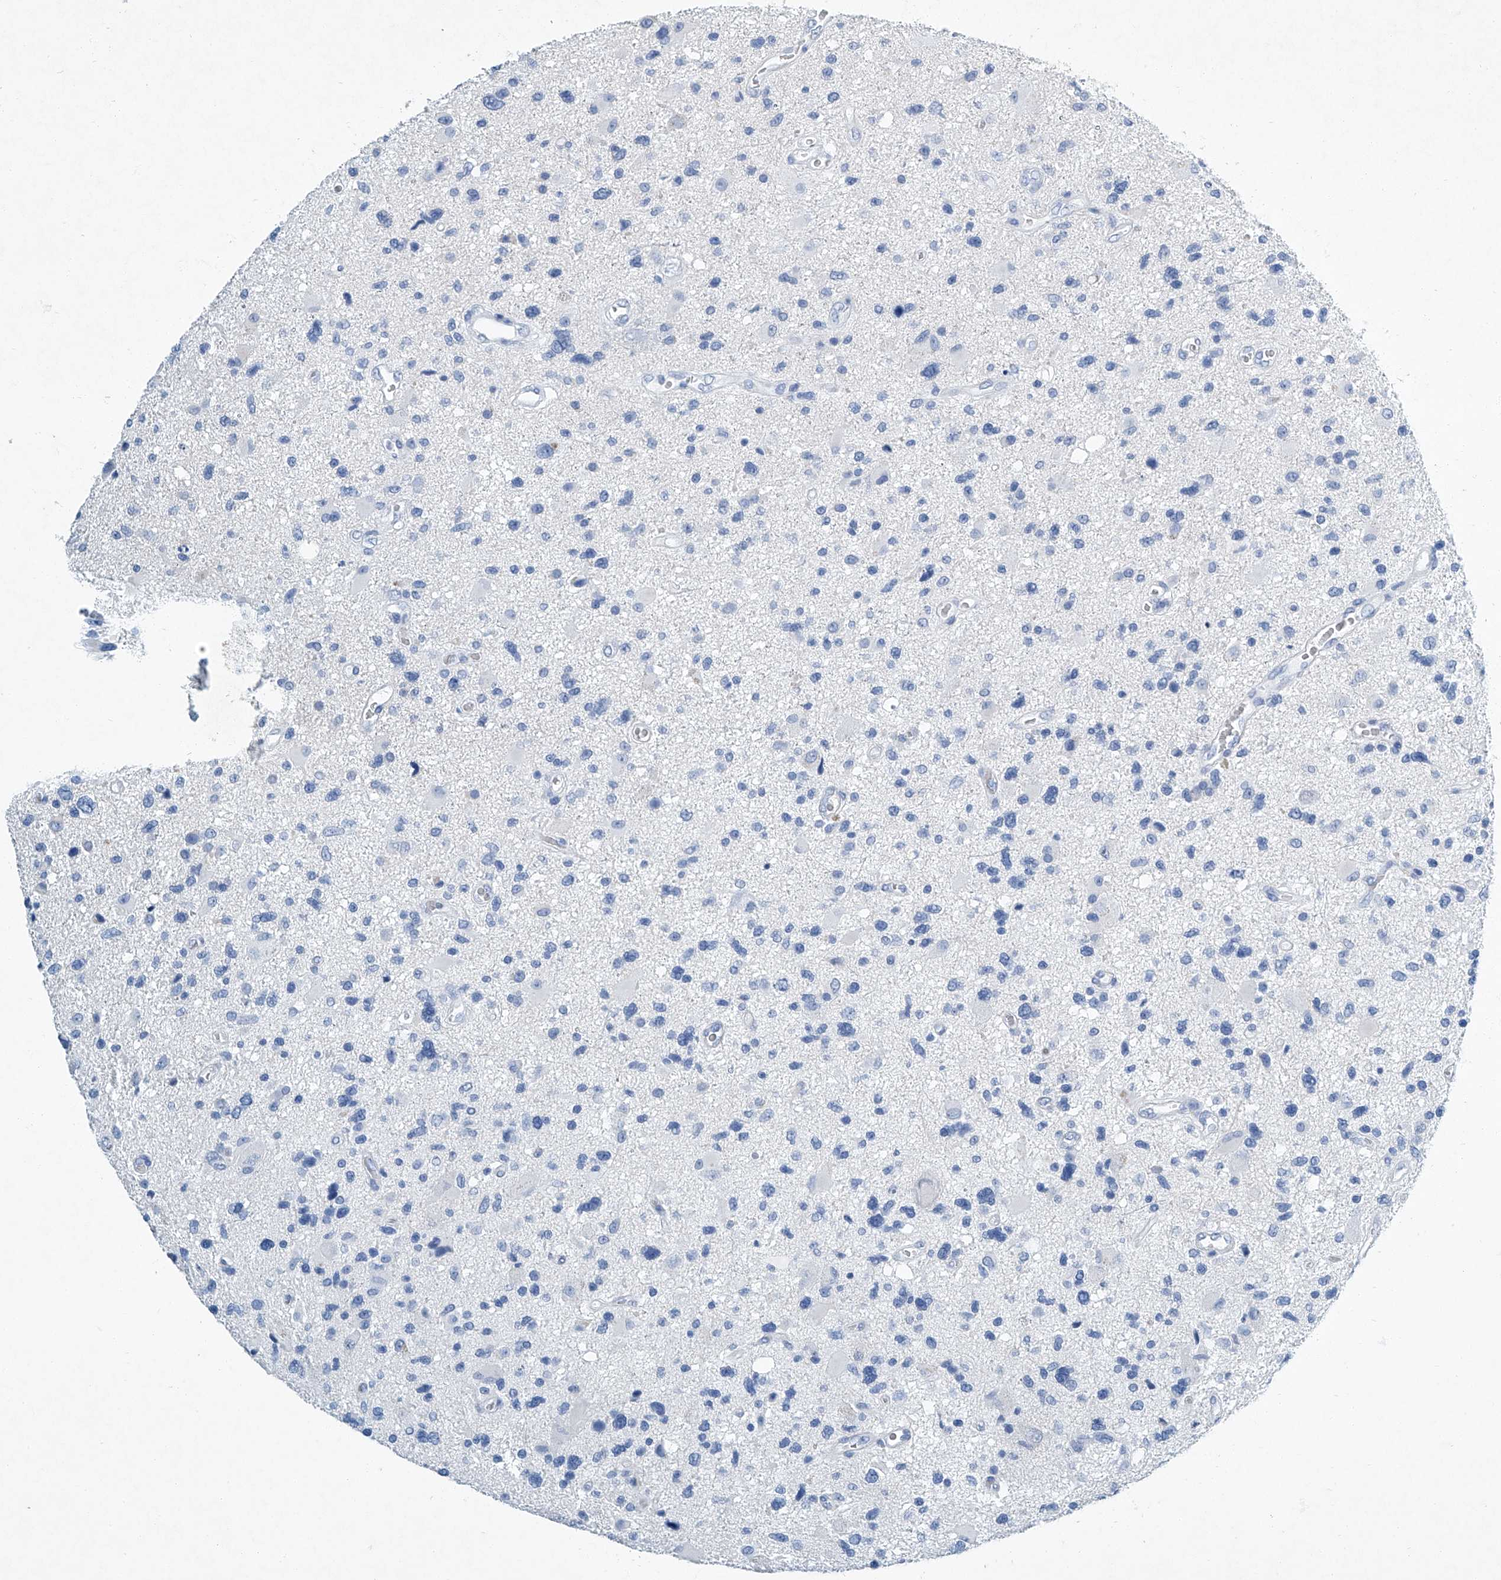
{"staining": {"intensity": "negative", "quantity": "none", "location": "none"}, "tissue": "glioma", "cell_type": "Tumor cells", "image_type": "cancer", "snomed": [{"axis": "morphology", "description": "Glioma, malignant, High grade"}, {"axis": "topography", "description": "Brain"}], "caption": "DAB (3,3'-diaminobenzidine) immunohistochemical staining of glioma demonstrates no significant staining in tumor cells. (DAB (3,3'-diaminobenzidine) immunohistochemistry (IHC) visualized using brightfield microscopy, high magnification).", "gene": "CYP2A7", "patient": {"sex": "male", "age": 33}}